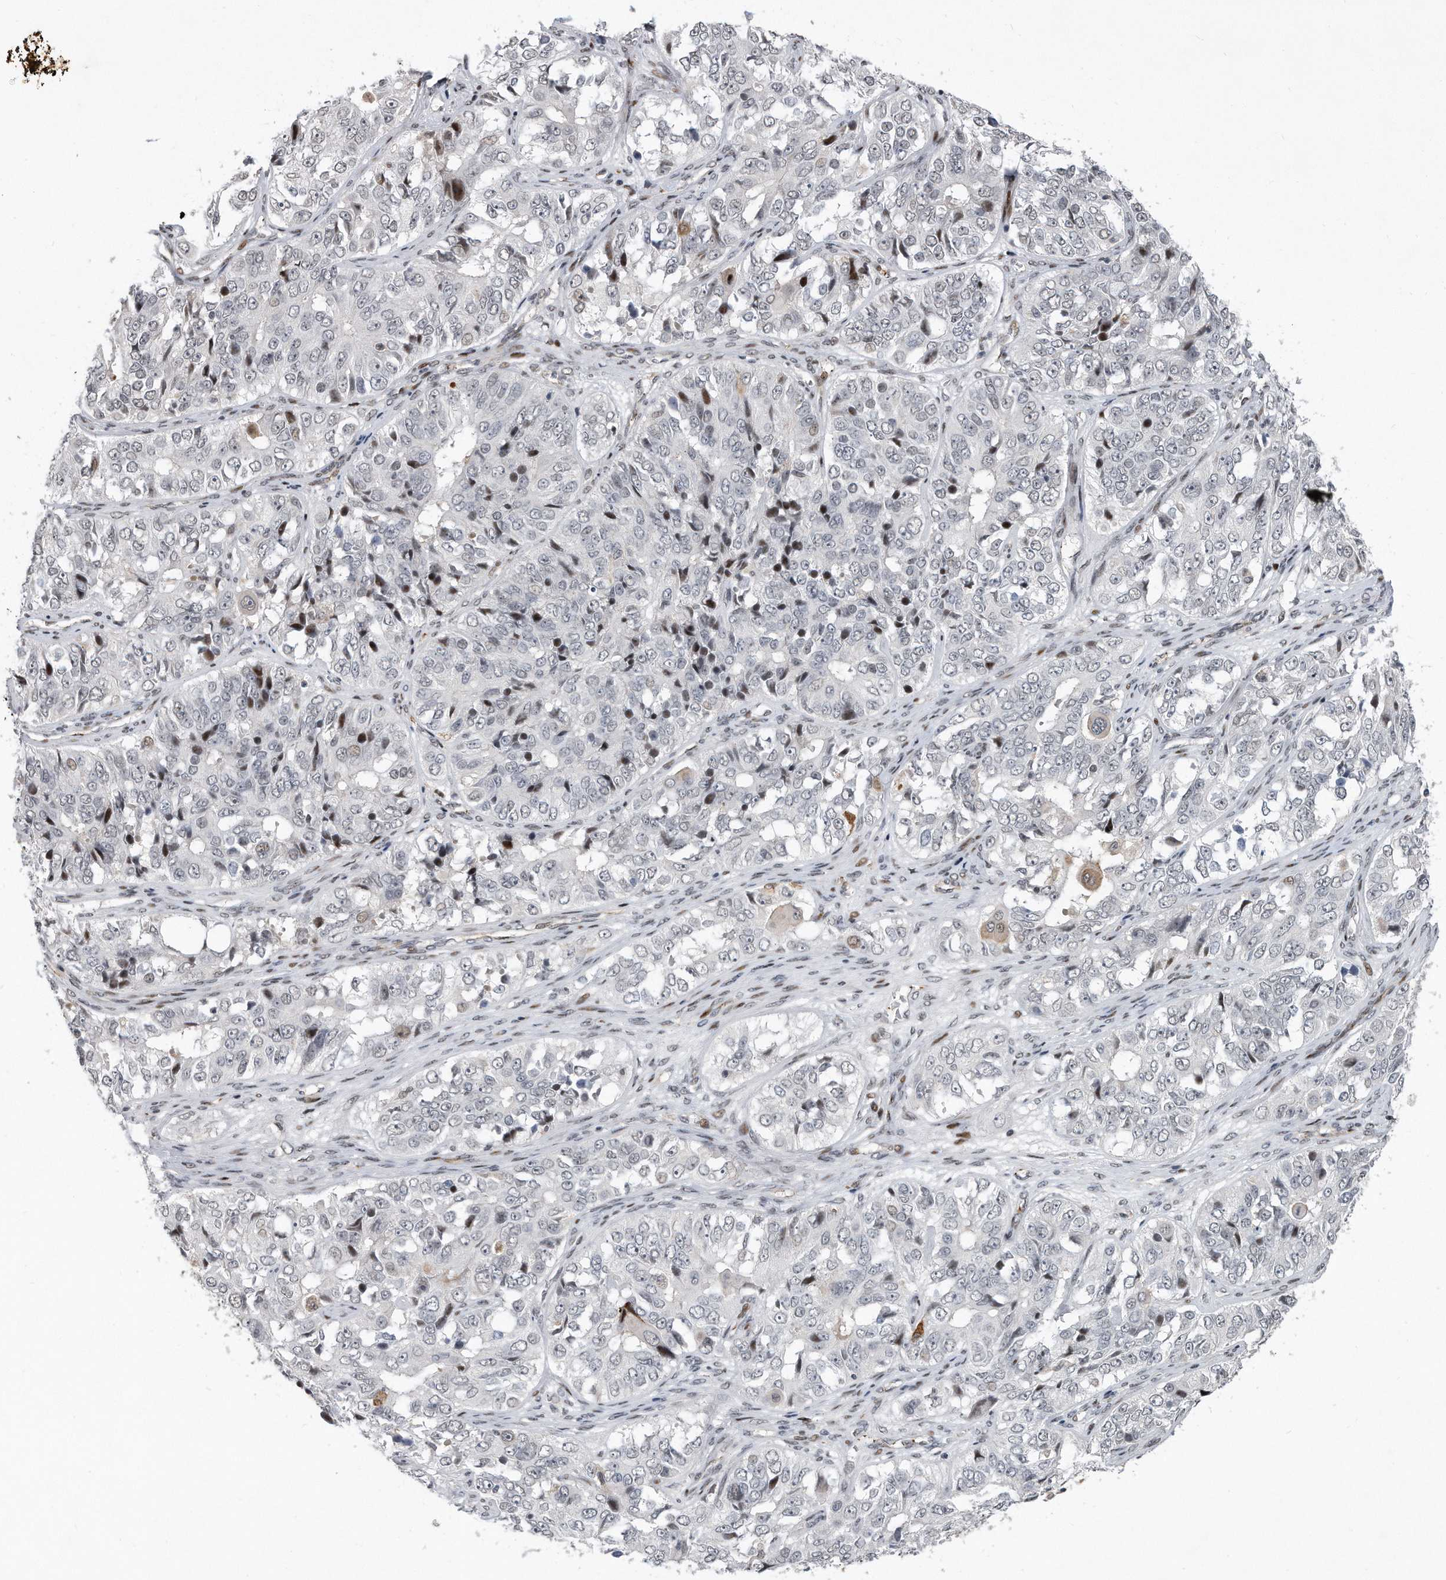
{"staining": {"intensity": "negative", "quantity": "none", "location": "none"}, "tissue": "ovarian cancer", "cell_type": "Tumor cells", "image_type": "cancer", "snomed": [{"axis": "morphology", "description": "Carcinoma, endometroid"}, {"axis": "topography", "description": "Ovary"}], "caption": "The histopathology image demonstrates no staining of tumor cells in ovarian endometroid carcinoma. Nuclei are stained in blue.", "gene": "PGBD2", "patient": {"sex": "female", "age": 51}}